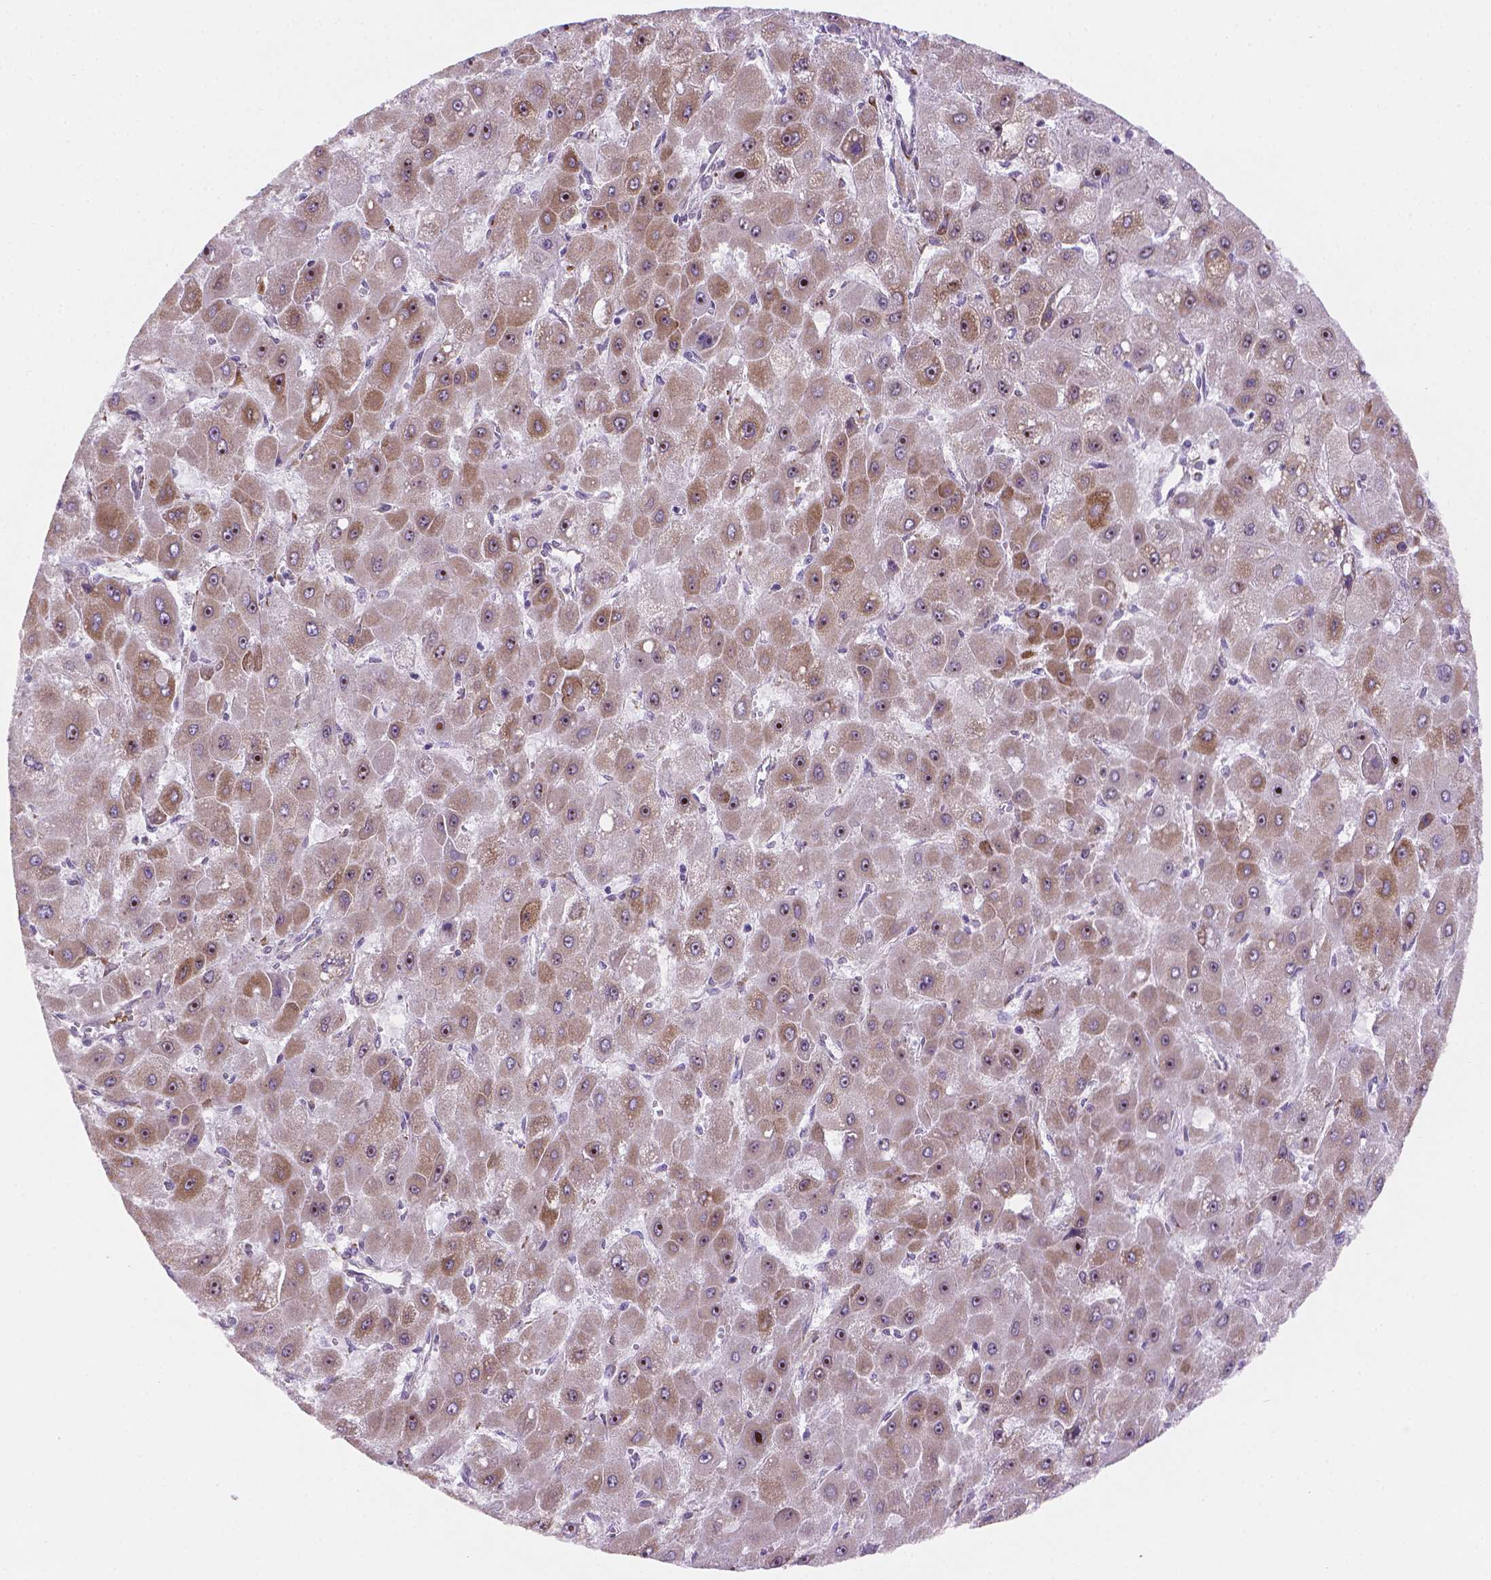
{"staining": {"intensity": "moderate", "quantity": "25%-75%", "location": "cytoplasmic/membranous,nuclear"}, "tissue": "liver cancer", "cell_type": "Tumor cells", "image_type": "cancer", "snomed": [{"axis": "morphology", "description": "Carcinoma, Hepatocellular, NOS"}, {"axis": "topography", "description": "Liver"}], "caption": "Human liver cancer stained with a brown dye exhibits moderate cytoplasmic/membranous and nuclear positive expression in approximately 25%-75% of tumor cells.", "gene": "FNIP1", "patient": {"sex": "female", "age": 25}}